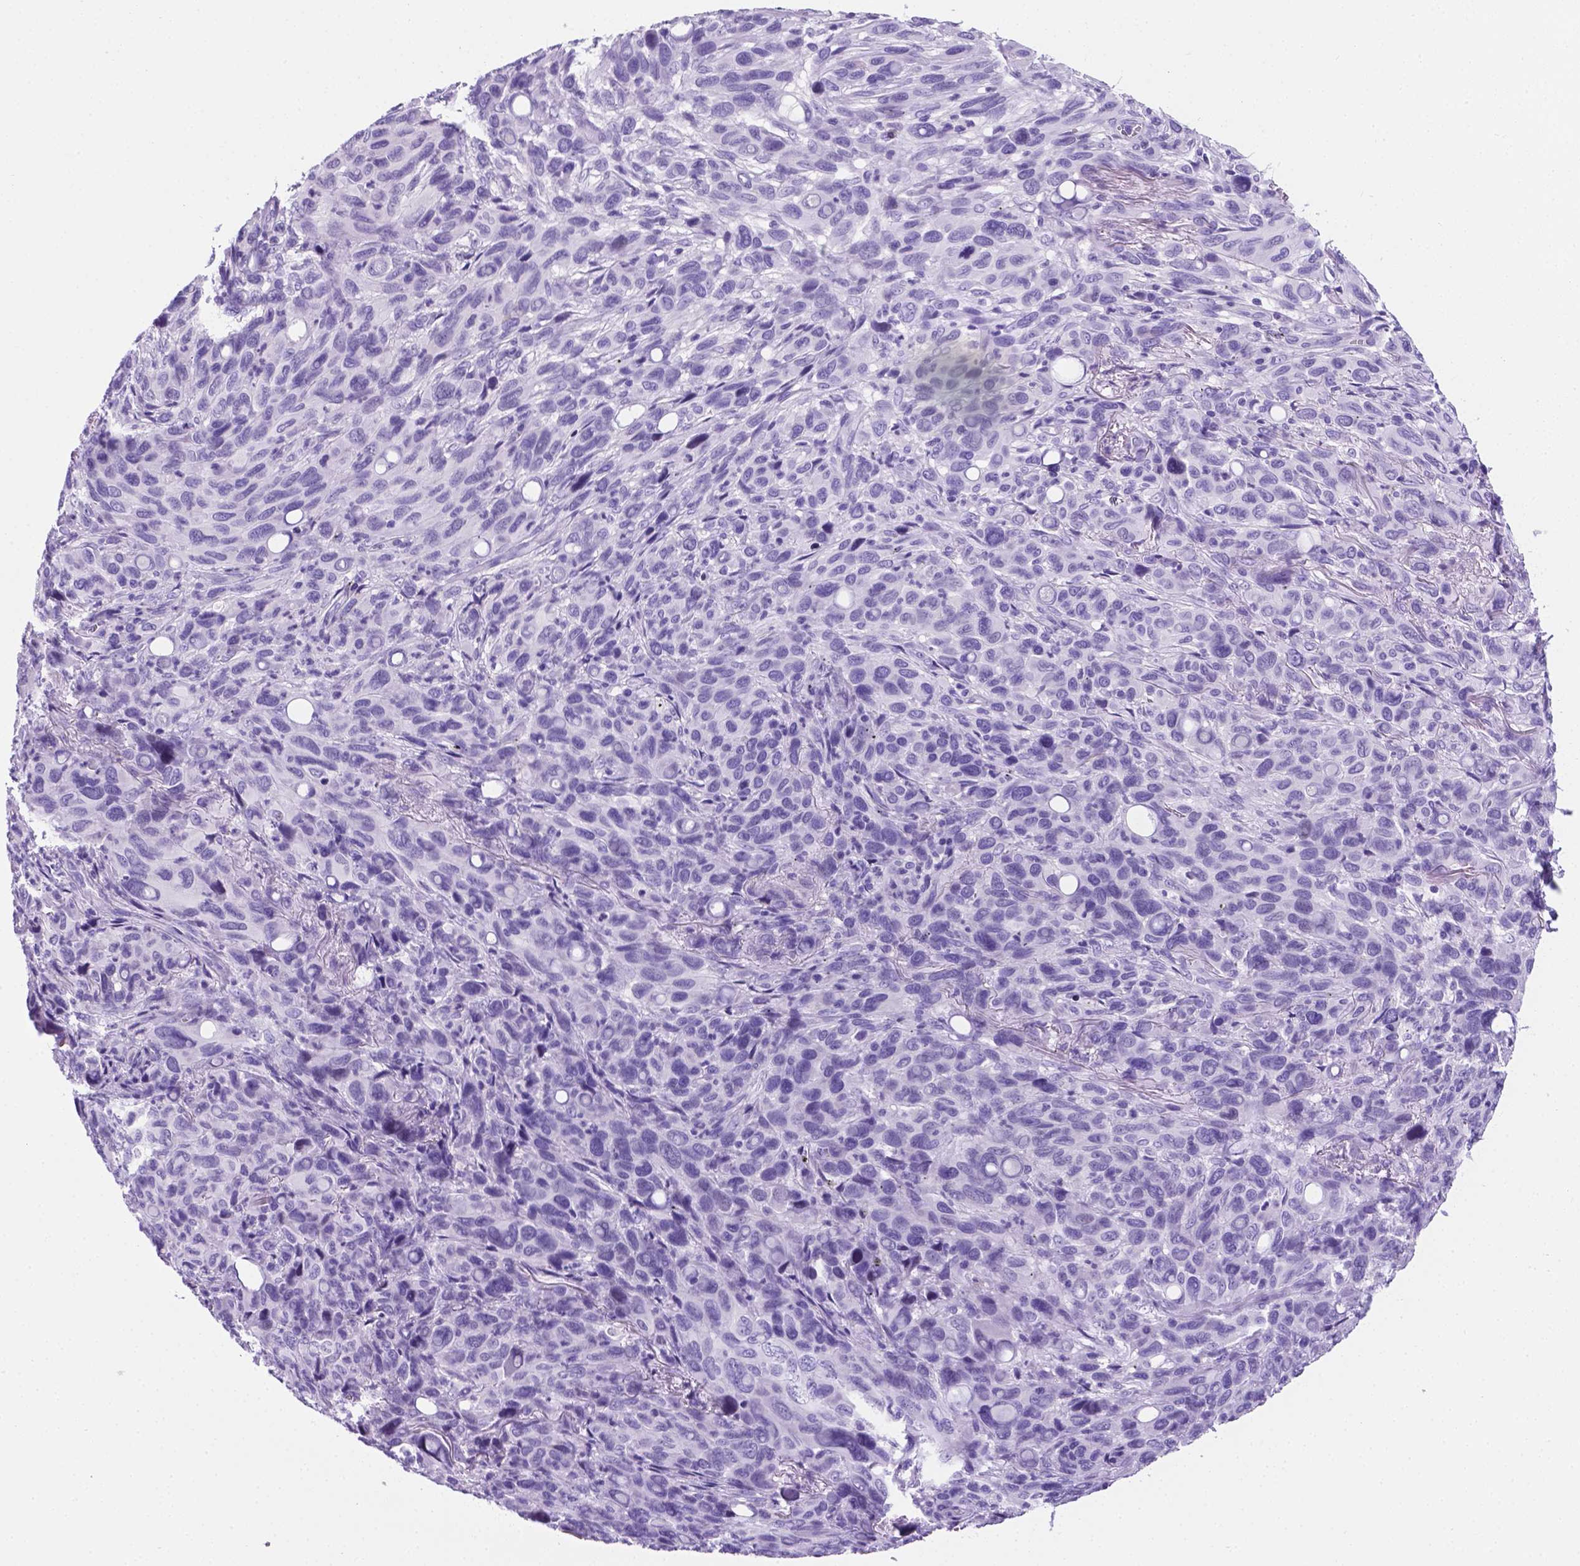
{"staining": {"intensity": "negative", "quantity": "none", "location": "none"}, "tissue": "melanoma", "cell_type": "Tumor cells", "image_type": "cancer", "snomed": [{"axis": "morphology", "description": "Malignant melanoma, Metastatic site"}, {"axis": "topography", "description": "Lung"}], "caption": "High power microscopy image of an immunohistochemistry (IHC) histopathology image of melanoma, revealing no significant positivity in tumor cells. (DAB immunohistochemistry (IHC) with hematoxylin counter stain).", "gene": "C17orf107", "patient": {"sex": "male", "age": 48}}